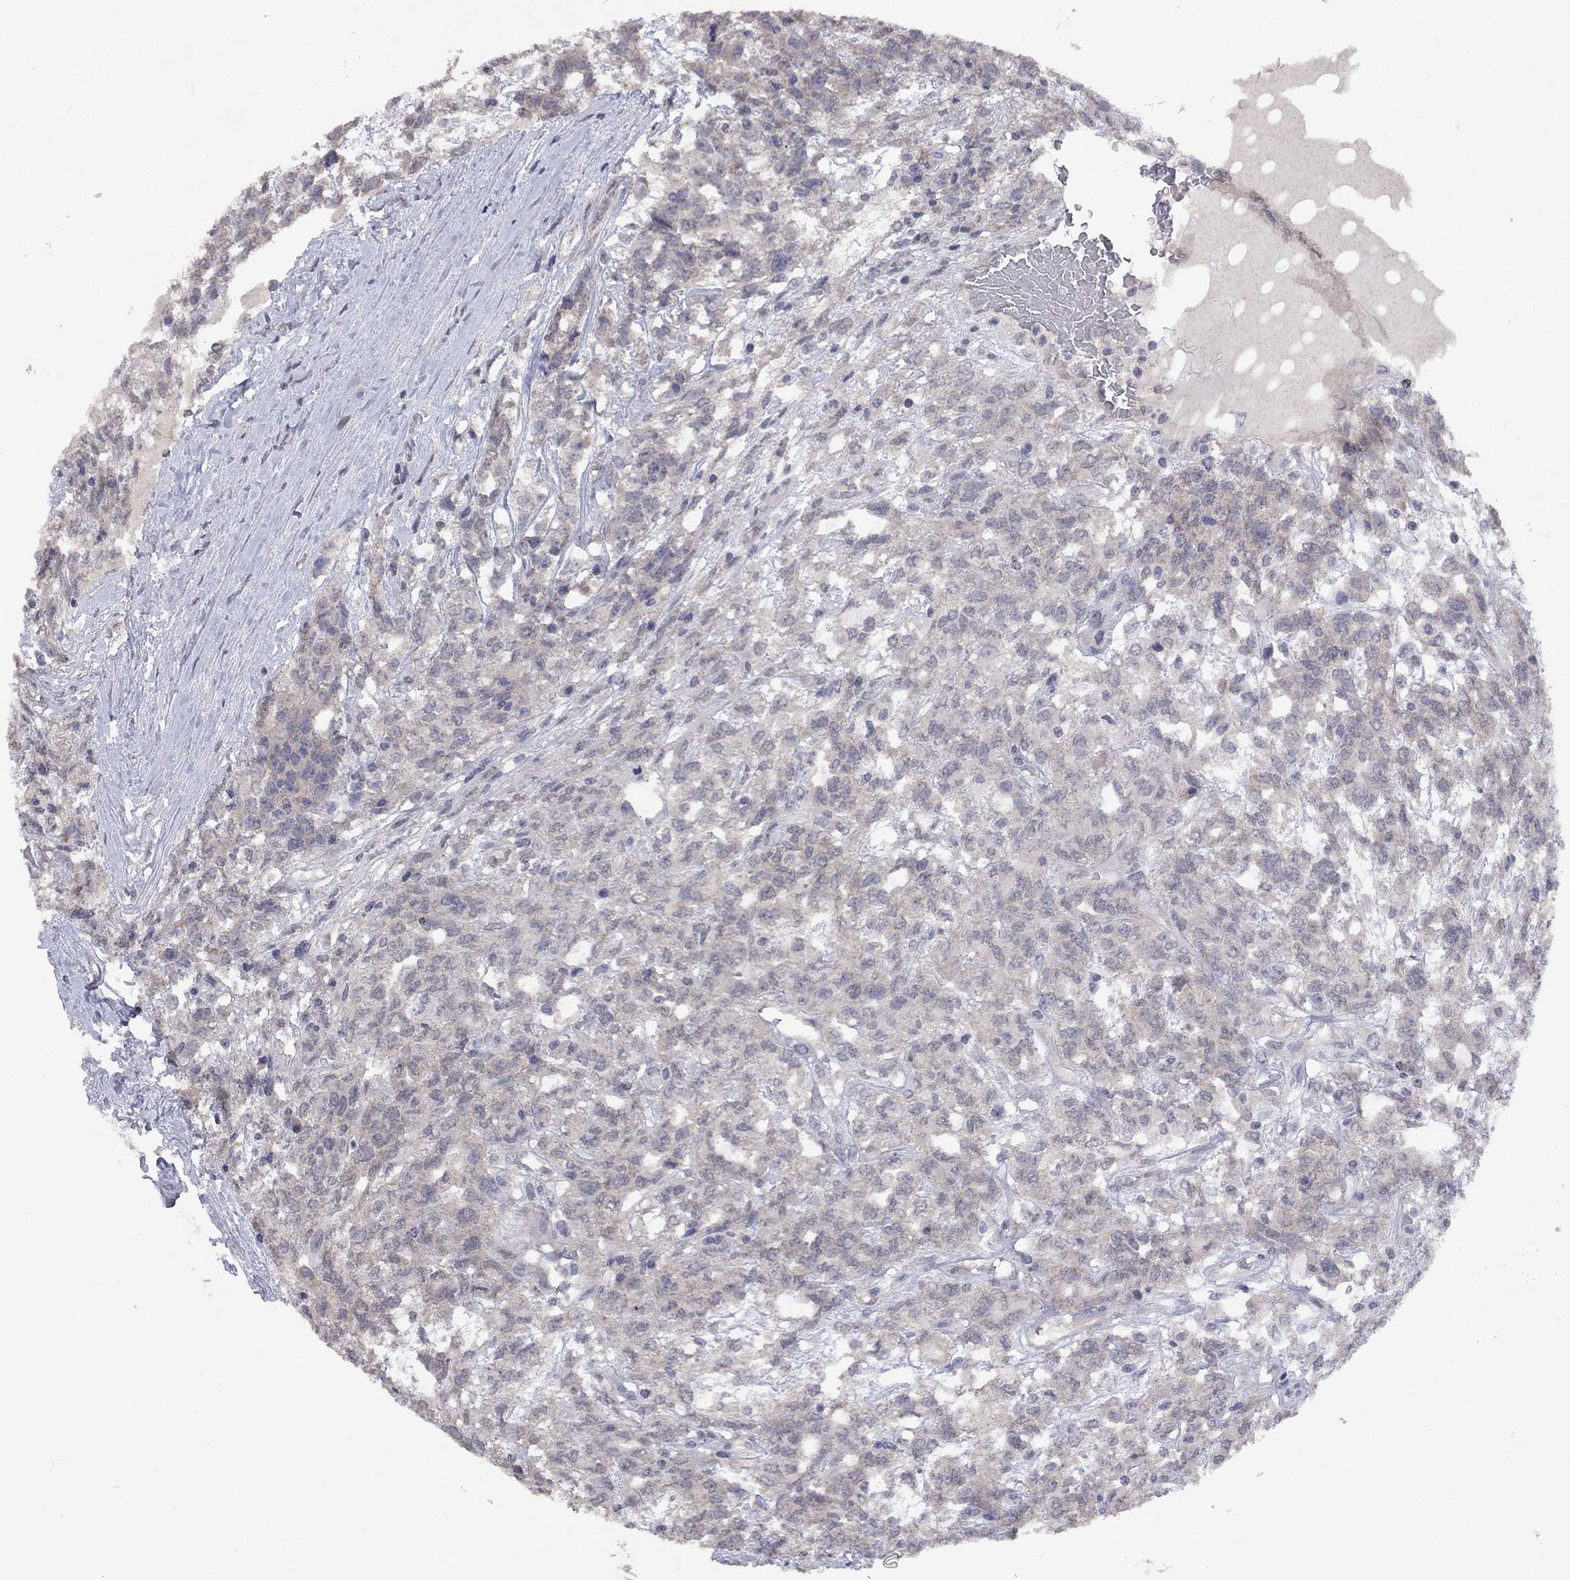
{"staining": {"intensity": "negative", "quantity": "none", "location": "none"}, "tissue": "testis cancer", "cell_type": "Tumor cells", "image_type": "cancer", "snomed": [{"axis": "morphology", "description": "Seminoma, NOS"}, {"axis": "topography", "description": "Testis"}], "caption": "This is an immunohistochemistry image of testis cancer. There is no positivity in tumor cells.", "gene": "SPATA33", "patient": {"sex": "male", "age": 52}}